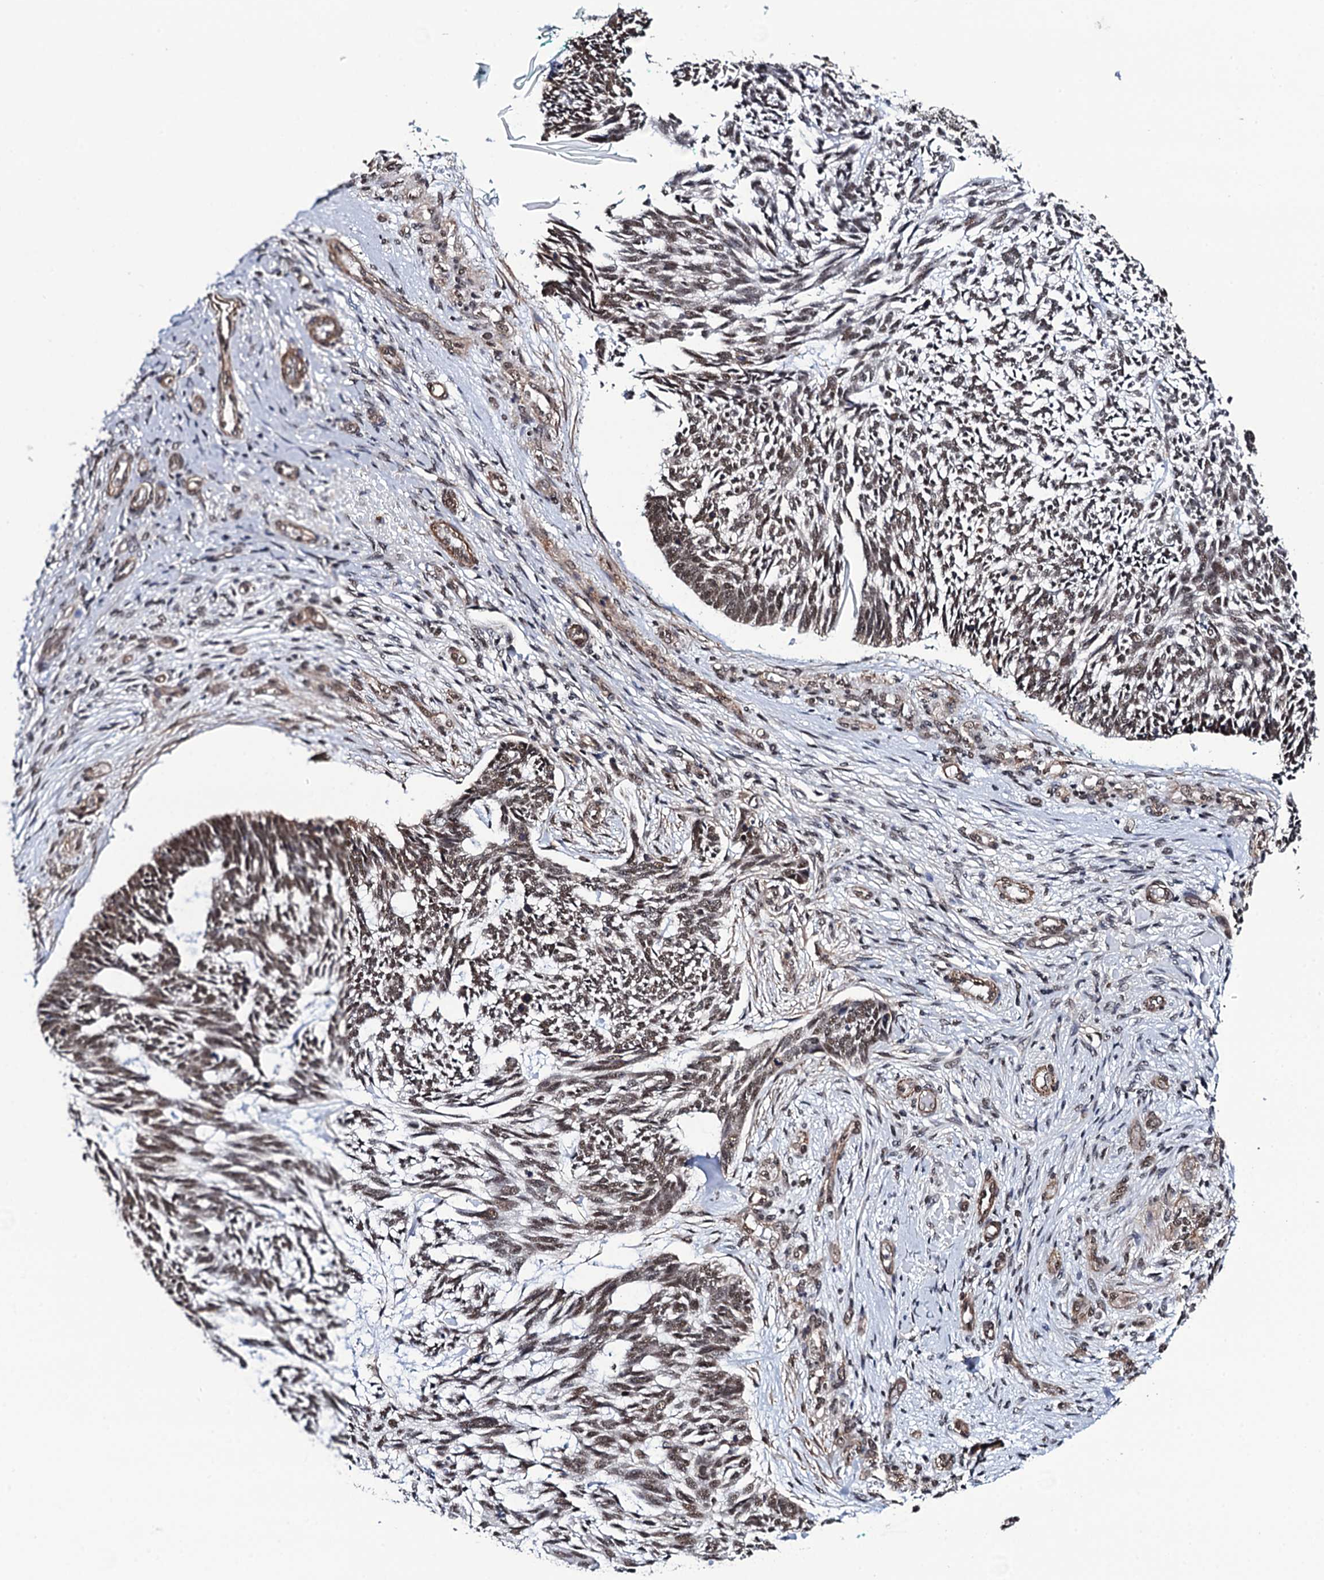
{"staining": {"intensity": "moderate", "quantity": ">75%", "location": "nuclear"}, "tissue": "skin cancer", "cell_type": "Tumor cells", "image_type": "cancer", "snomed": [{"axis": "morphology", "description": "Basal cell carcinoma"}, {"axis": "topography", "description": "Skin"}], "caption": "Tumor cells demonstrate medium levels of moderate nuclear expression in approximately >75% of cells in skin cancer (basal cell carcinoma). (DAB IHC, brown staining for protein, blue staining for nuclei).", "gene": "CWC15", "patient": {"sex": "male", "age": 88}}